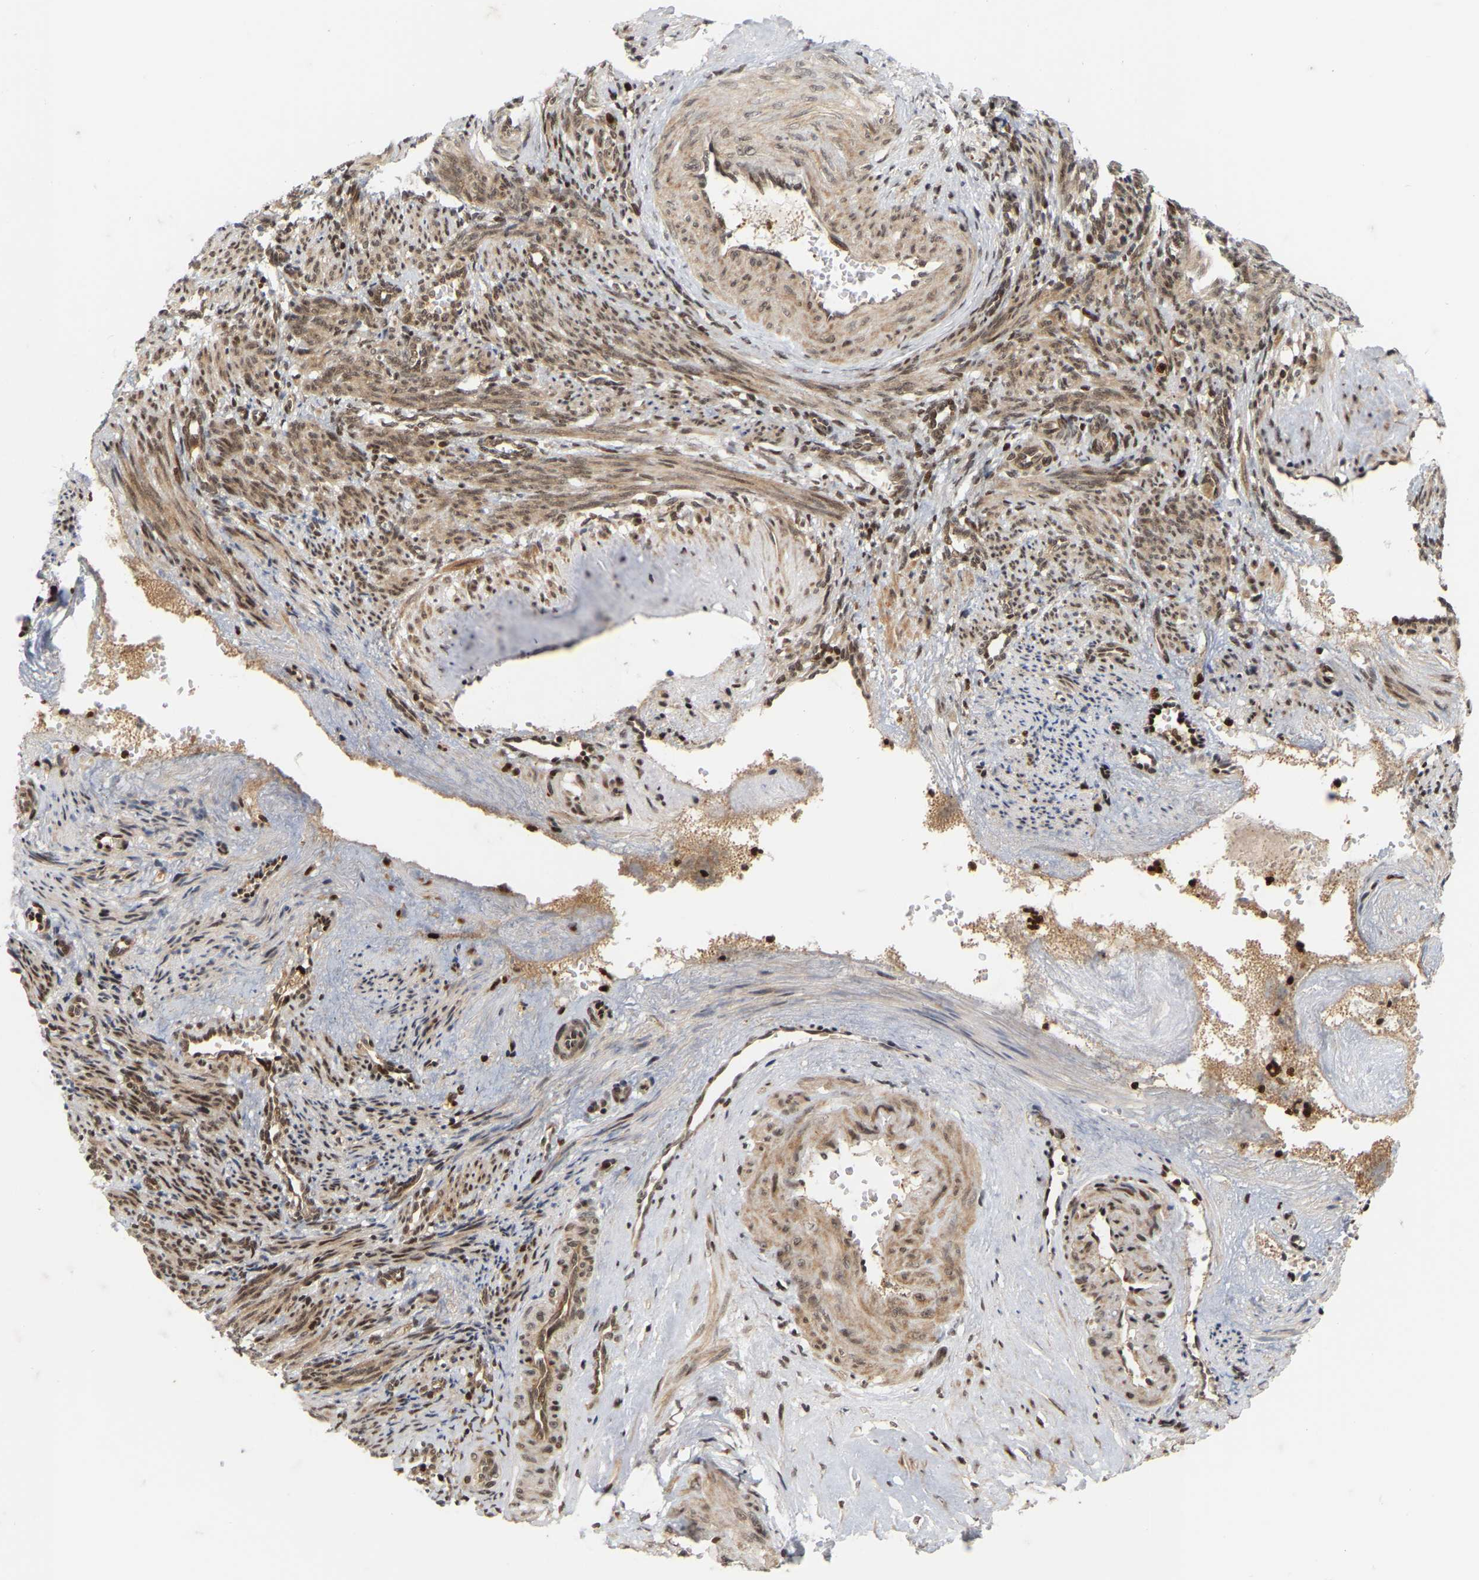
{"staining": {"intensity": "moderate", "quantity": ">75%", "location": "cytoplasmic/membranous,nuclear"}, "tissue": "smooth muscle", "cell_type": "Smooth muscle cells", "image_type": "normal", "snomed": [{"axis": "morphology", "description": "Normal tissue, NOS"}, {"axis": "topography", "description": "Endometrium"}], "caption": "IHC of benign smooth muscle displays medium levels of moderate cytoplasmic/membranous,nuclear positivity in approximately >75% of smooth muscle cells. The protein is stained brown, and the nuclei are stained in blue (DAB IHC with brightfield microscopy, high magnification).", "gene": "NFE2L2", "patient": {"sex": "female", "age": 33}}